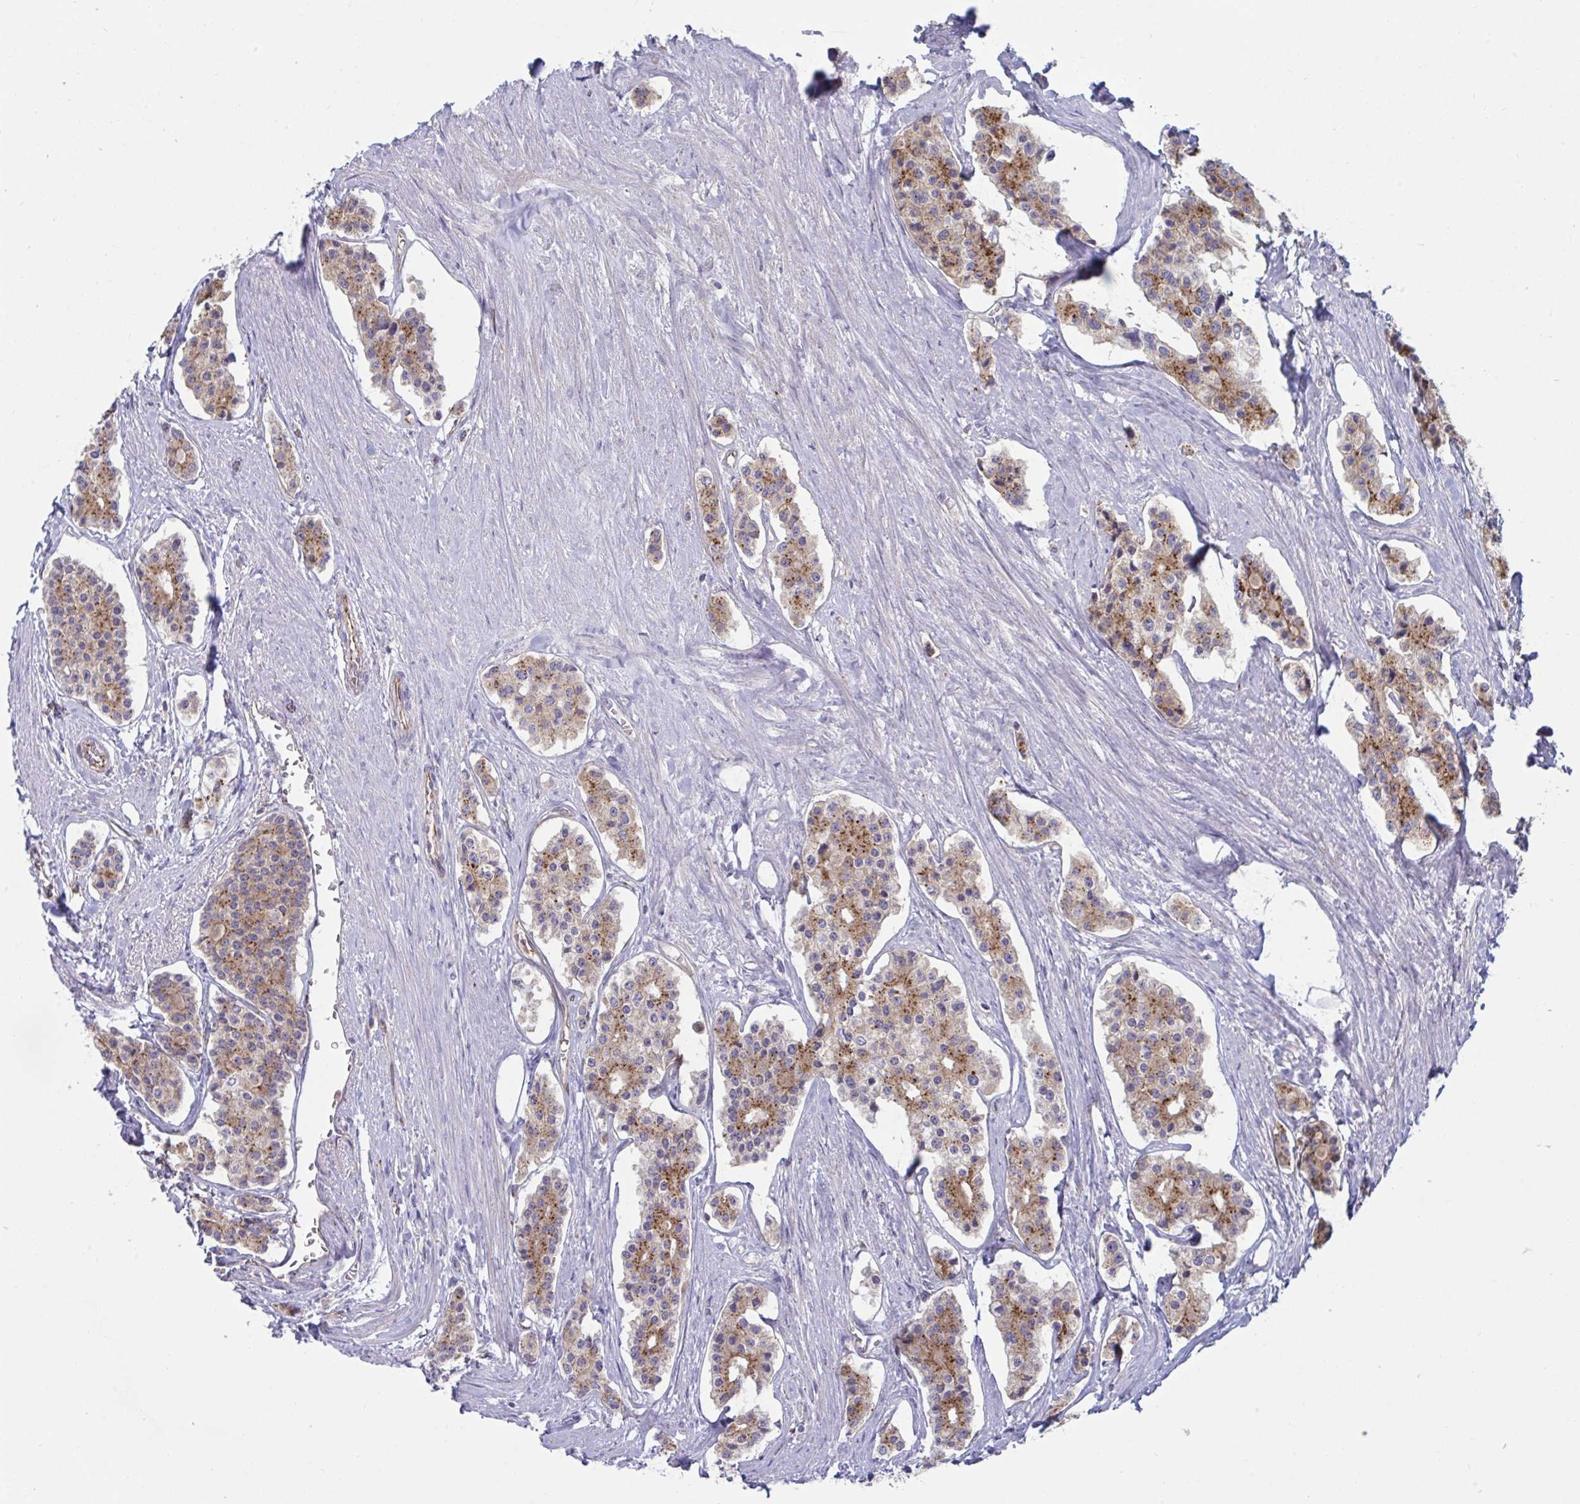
{"staining": {"intensity": "moderate", "quantity": ">75%", "location": "cytoplasmic/membranous"}, "tissue": "carcinoid", "cell_type": "Tumor cells", "image_type": "cancer", "snomed": [{"axis": "morphology", "description": "Carcinoid, malignant, NOS"}, {"axis": "topography", "description": "Small intestine"}], "caption": "Immunohistochemistry image of neoplastic tissue: carcinoid stained using immunohistochemistry shows medium levels of moderate protein expression localized specifically in the cytoplasmic/membranous of tumor cells, appearing as a cytoplasmic/membranous brown color.", "gene": "SLC9A6", "patient": {"sex": "female", "age": 65}}